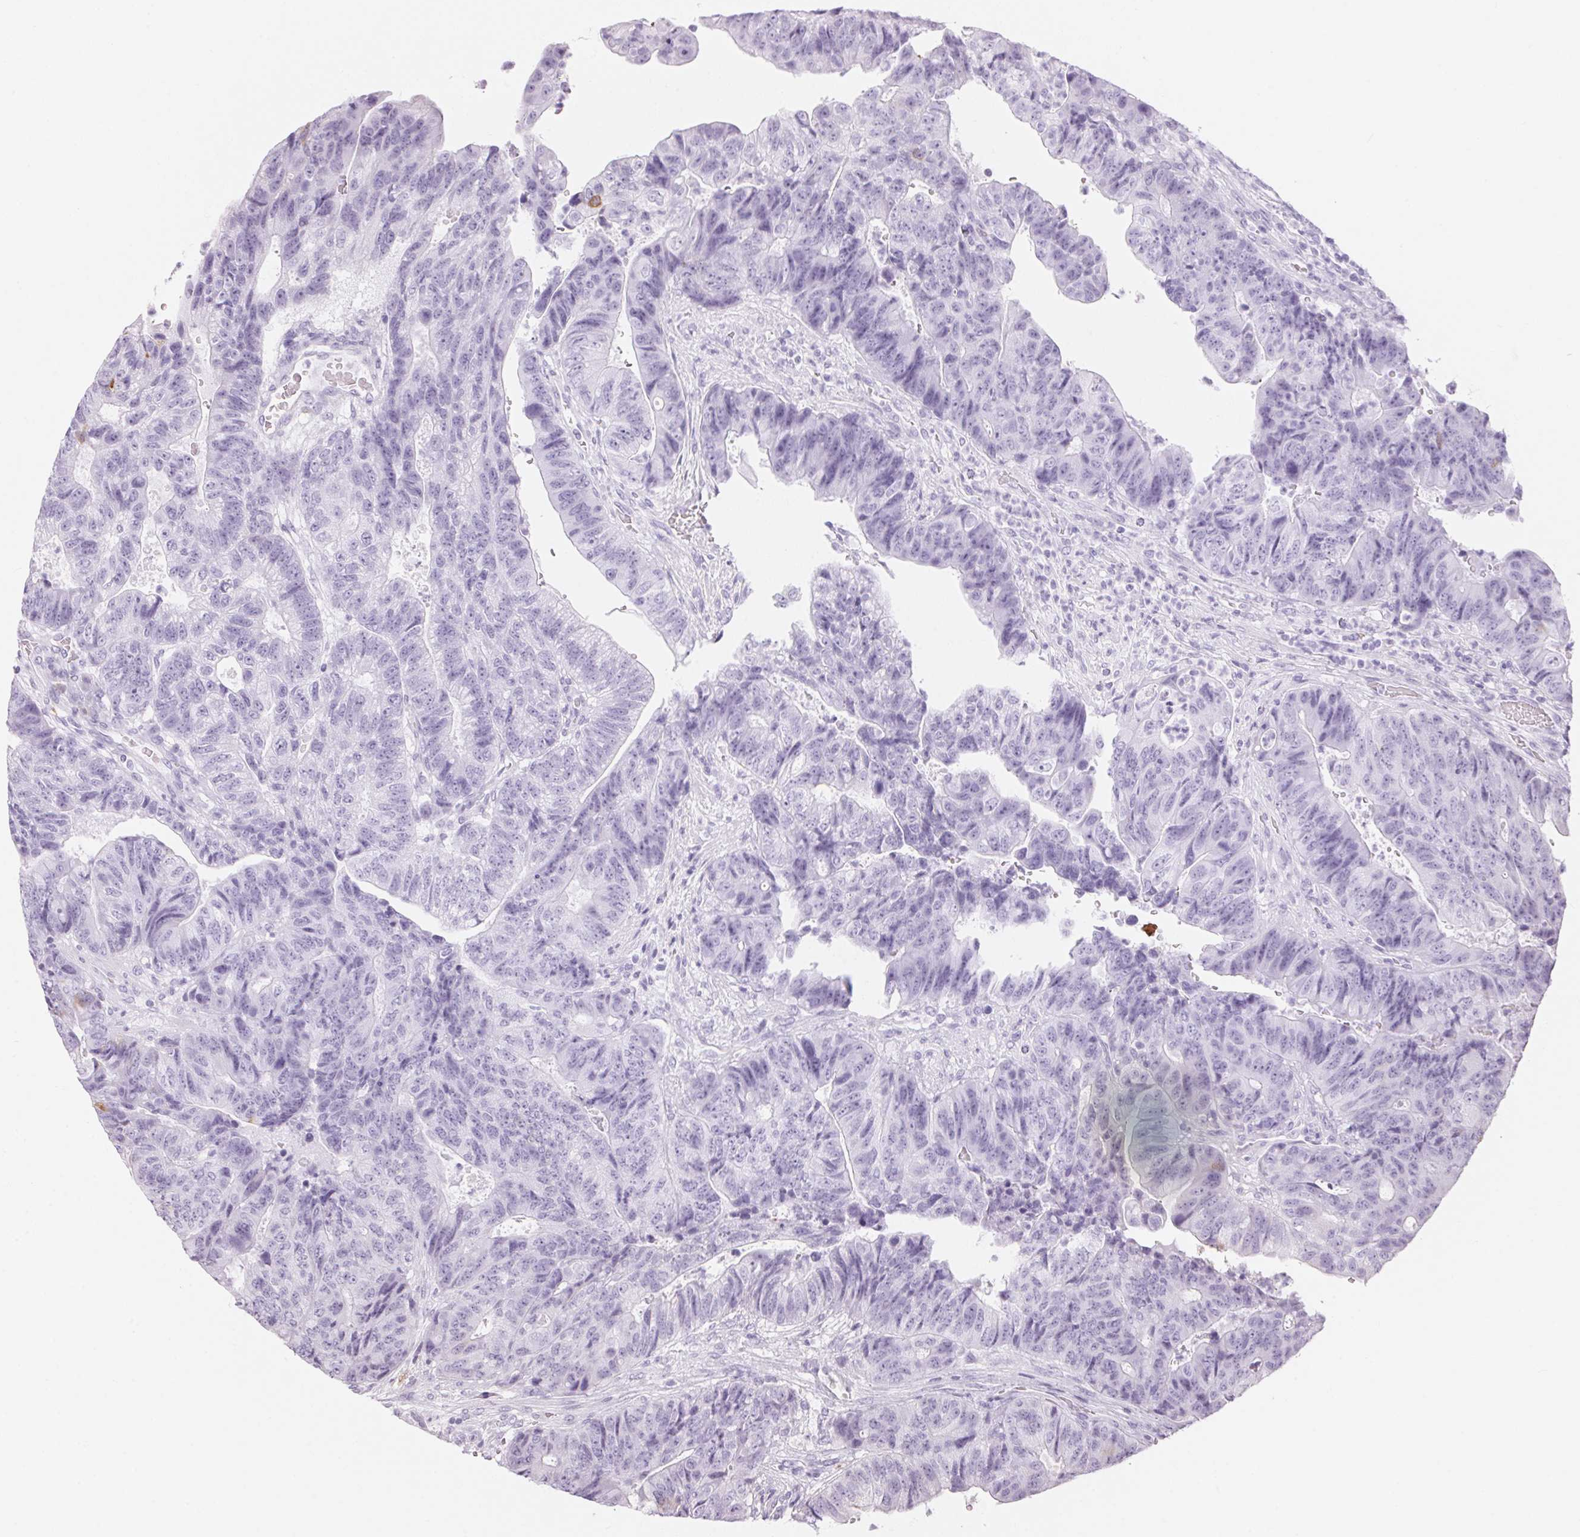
{"staining": {"intensity": "negative", "quantity": "none", "location": "none"}, "tissue": "colorectal cancer", "cell_type": "Tumor cells", "image_type": "cancer", "snomed": [{"axis": "morphology", "description": "Normal tissue, NOS"}, {"axis": "morphology", "description": "Adenocarcinoma, NOS"}, {"axis": "topography", "description": "Colon"}], "caption": "There is no significant positivity in tumor cells of colorectal adenocarcinoma.", "gene": "CADPS", "patient": {"sex": "female", "age": 48}}